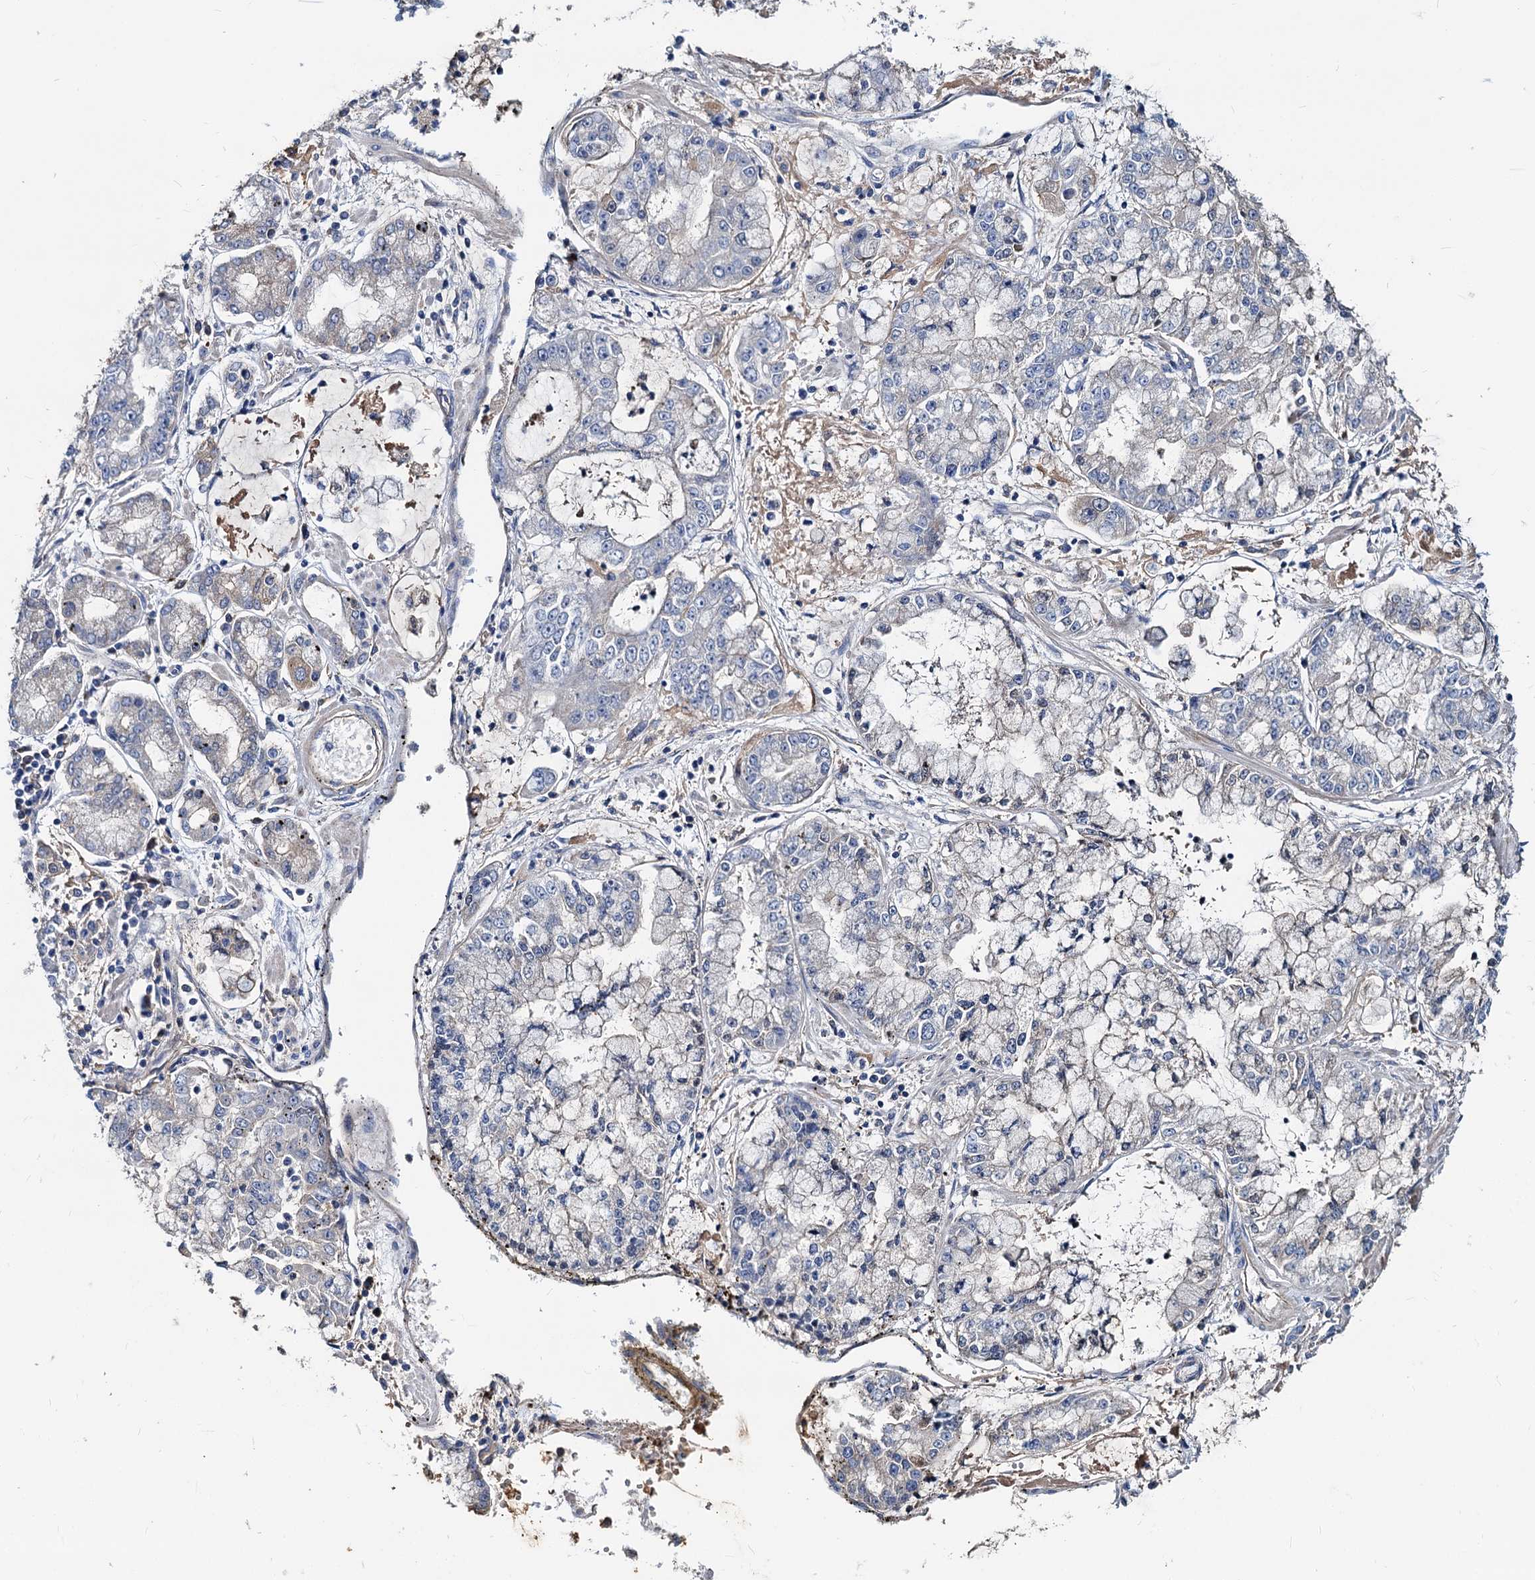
{"staining": {"intensity": "negative", "quantity": "none", "location": "none"}, "tissue": "stomach cancer", "cell_type": "Tumor cells", "image_type": "cancer", "snomed": [{"axis": "morphology", "description": "Adenocarcinoma, NOS"}, {"axis": "topography", "description": "Stomach"}], "caption": "DAB (3,3'-diaminobenzidine) immunohistochemical staining of human adenocarcinoma (stomach) reveals no significant staining in tumor cells.", "gene": "ACY3", "patient": {"sex": "male", "age": 76}}